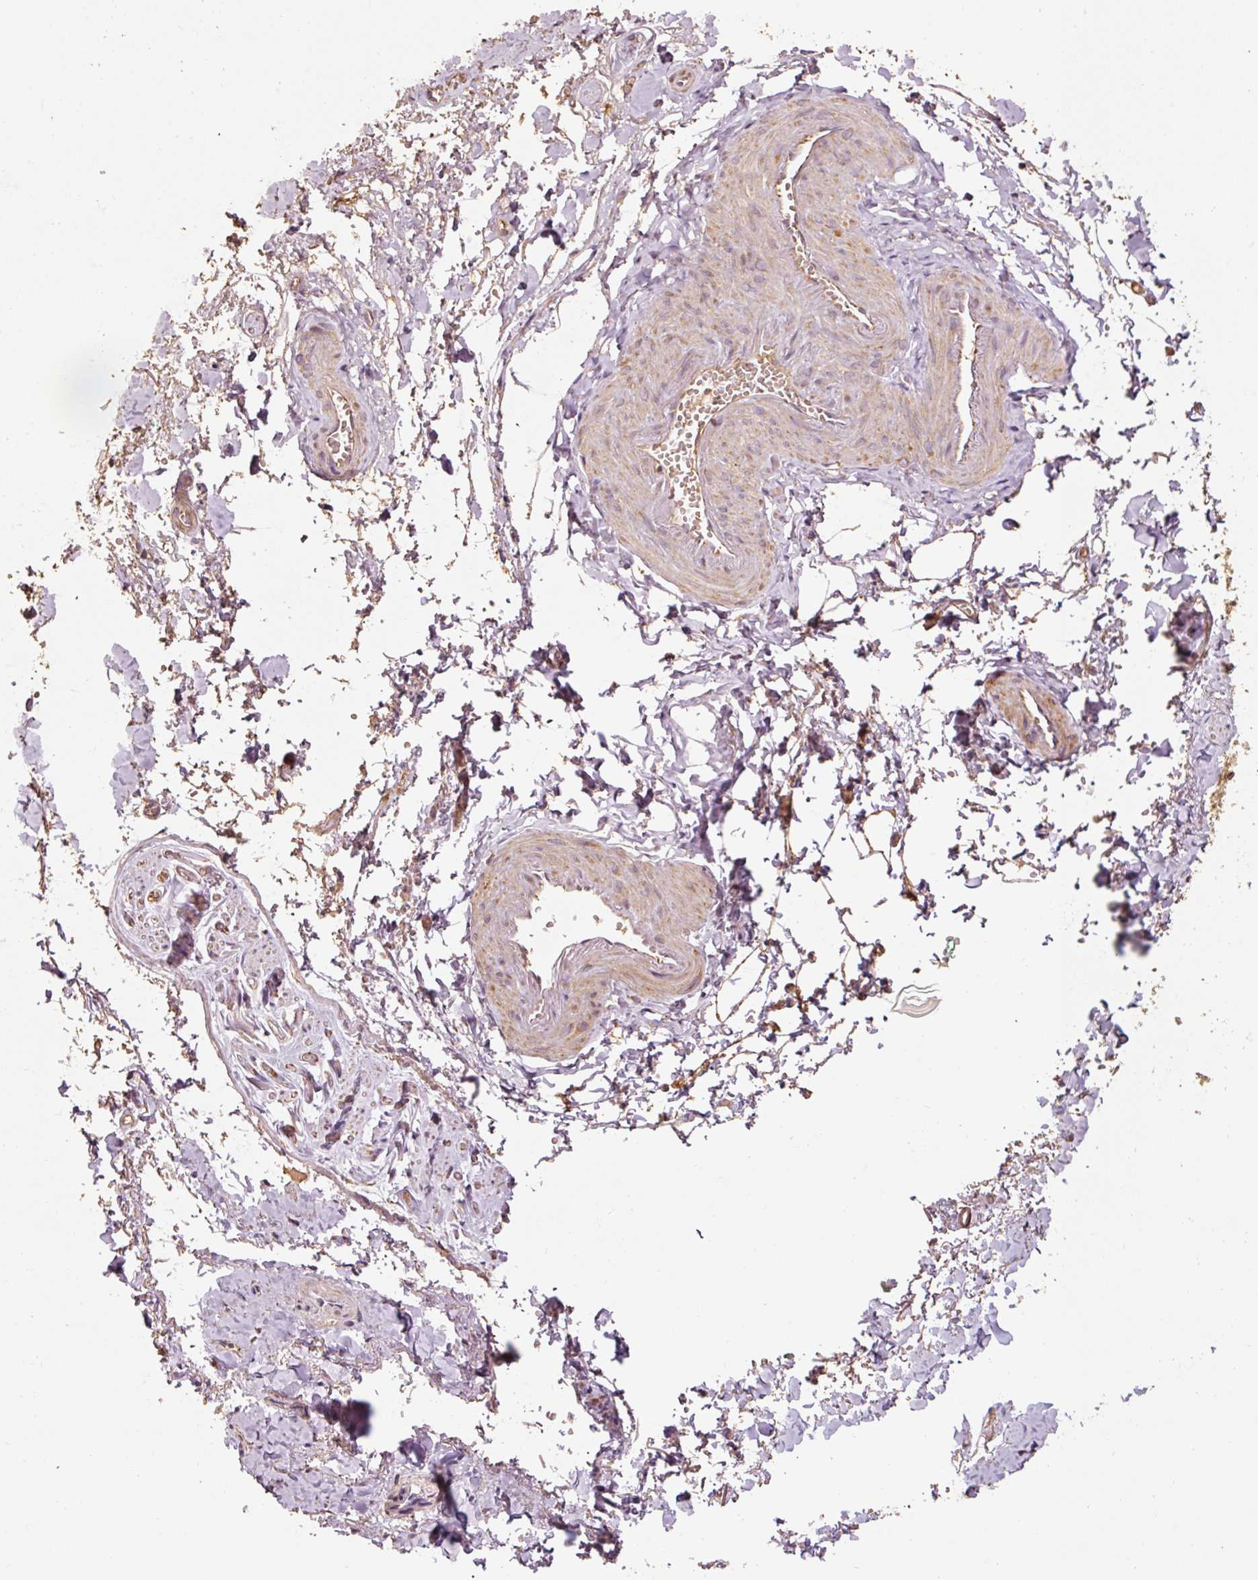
{"staining": {"intensity": "moderate", "quantity": ">75%", "location": "cytoplasmic/membranous"}, "tissue": "adipose tissue", "cell_type": "Adipocytes", "image_type": "normal", "snomed": [{"axis": "morphology", "description": "Normal tissue, NOS"}, {"axis": "topography", "description": "Vulva"}, {"axis": "topography", "description": "Vagina"}, {"axis": "topography", "description": "Peripheral nerve tissue"}], "caption": "Immunohistochemistry micrograph of unremarkable adipose tissue: adipose tissue stained using immunohistochemistry shows medium levels of moderate protein expression localized specifically in the cytoplasmic/membranous of adipocytes, appearing as a cytoplasmic/membranous brown color.", "gene": "EFHC1", "patient": {"sex": "female", "age": 66}}